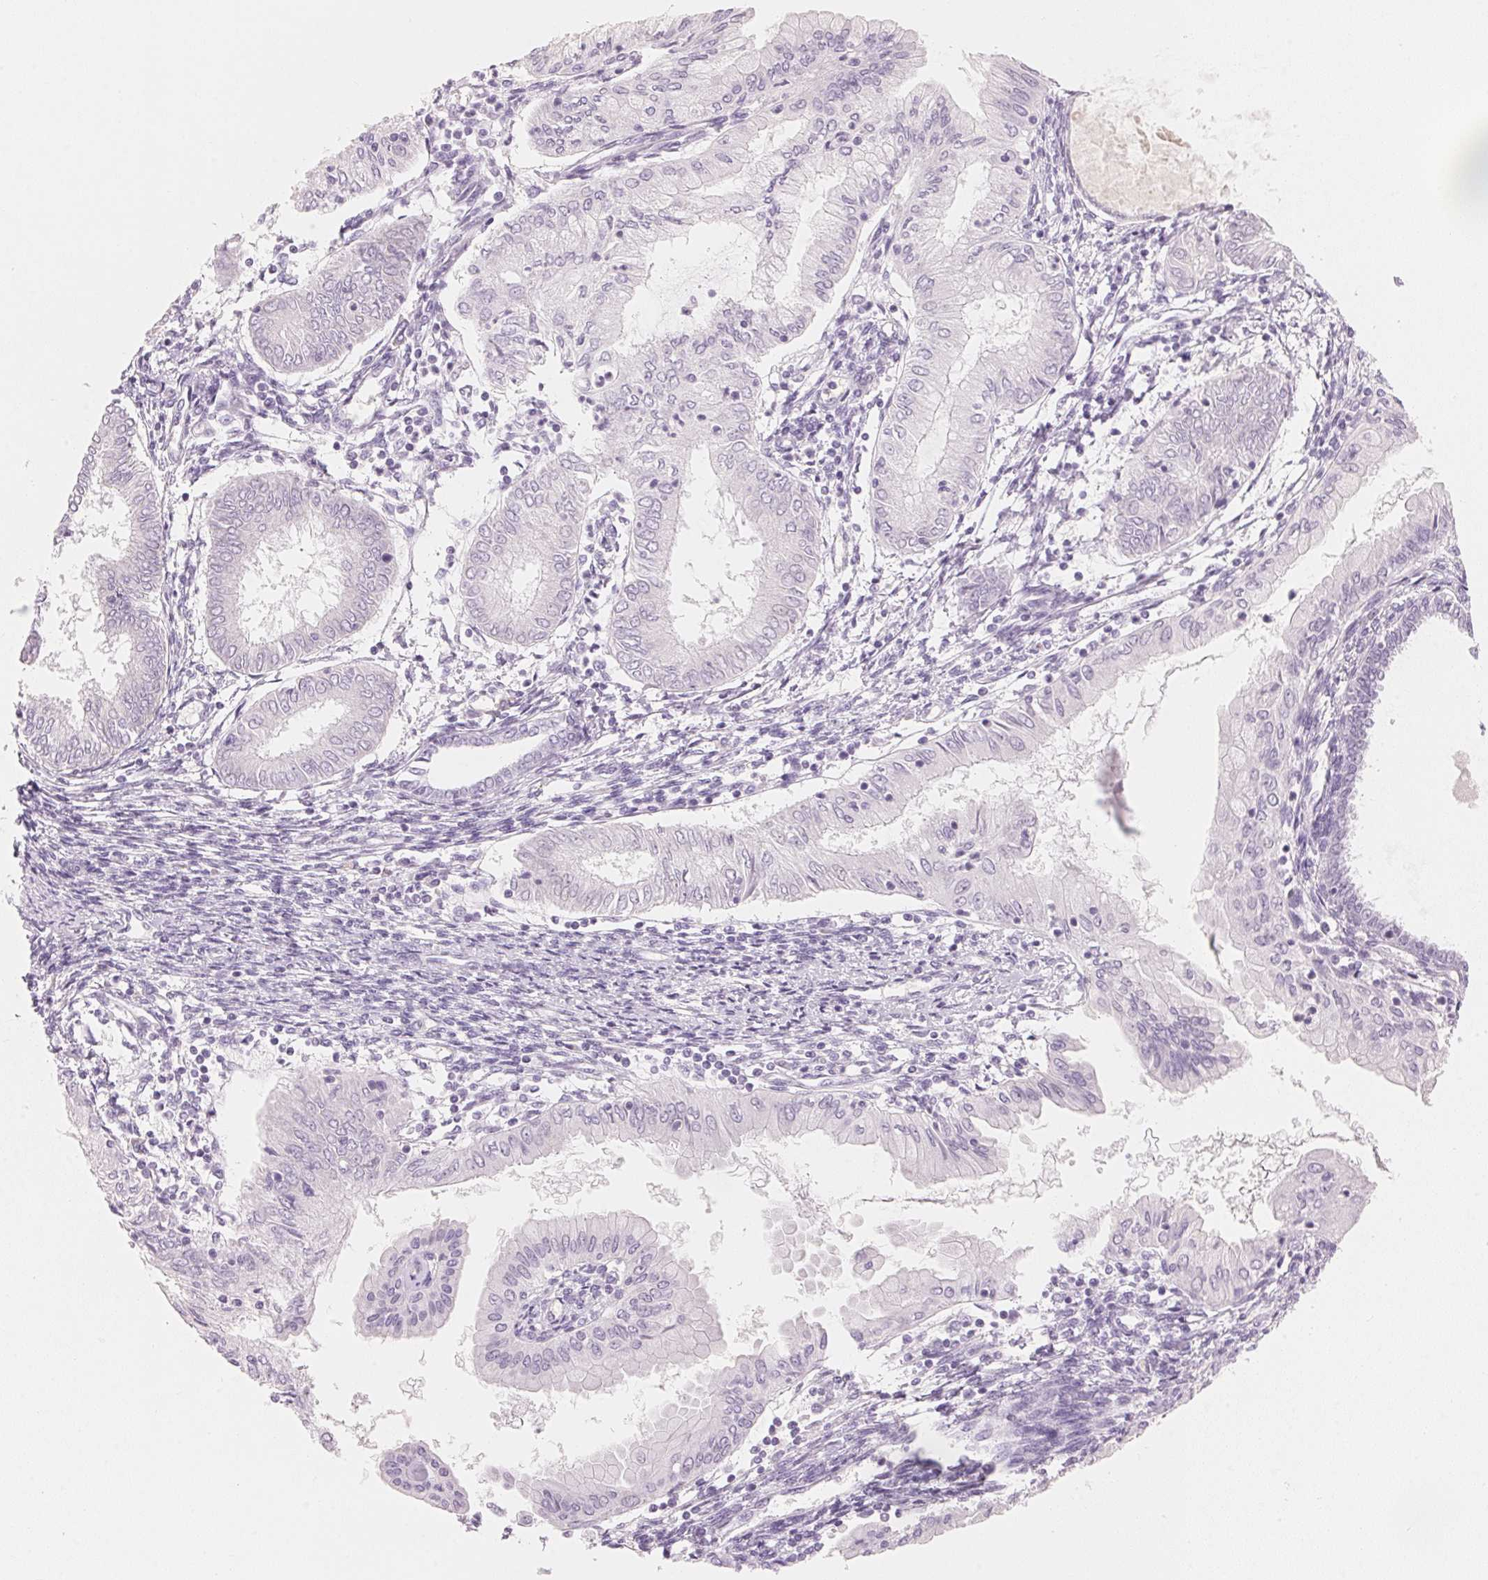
{"staining": {"intensity": "negative", "quantity": "none", "location": "none"}, "tissue": "endometrial cancer", "cell_type": "Tumor cells", "image_type": "cancer", "snomed": [{"axis": "morphology", "description": "Adenocarcinoma, NOS"}, {"axis": "topography", "description": "Endometrium"}], "caption": "Tumor cells show no significant staining in endometrial adenocarcinoma. (DAB (3,3'-diaminobenzidine) immunohistochemistry (IHC), high magnification).", "gene": "HOXB13", "patient": {"sex": "female", "age": 68}}